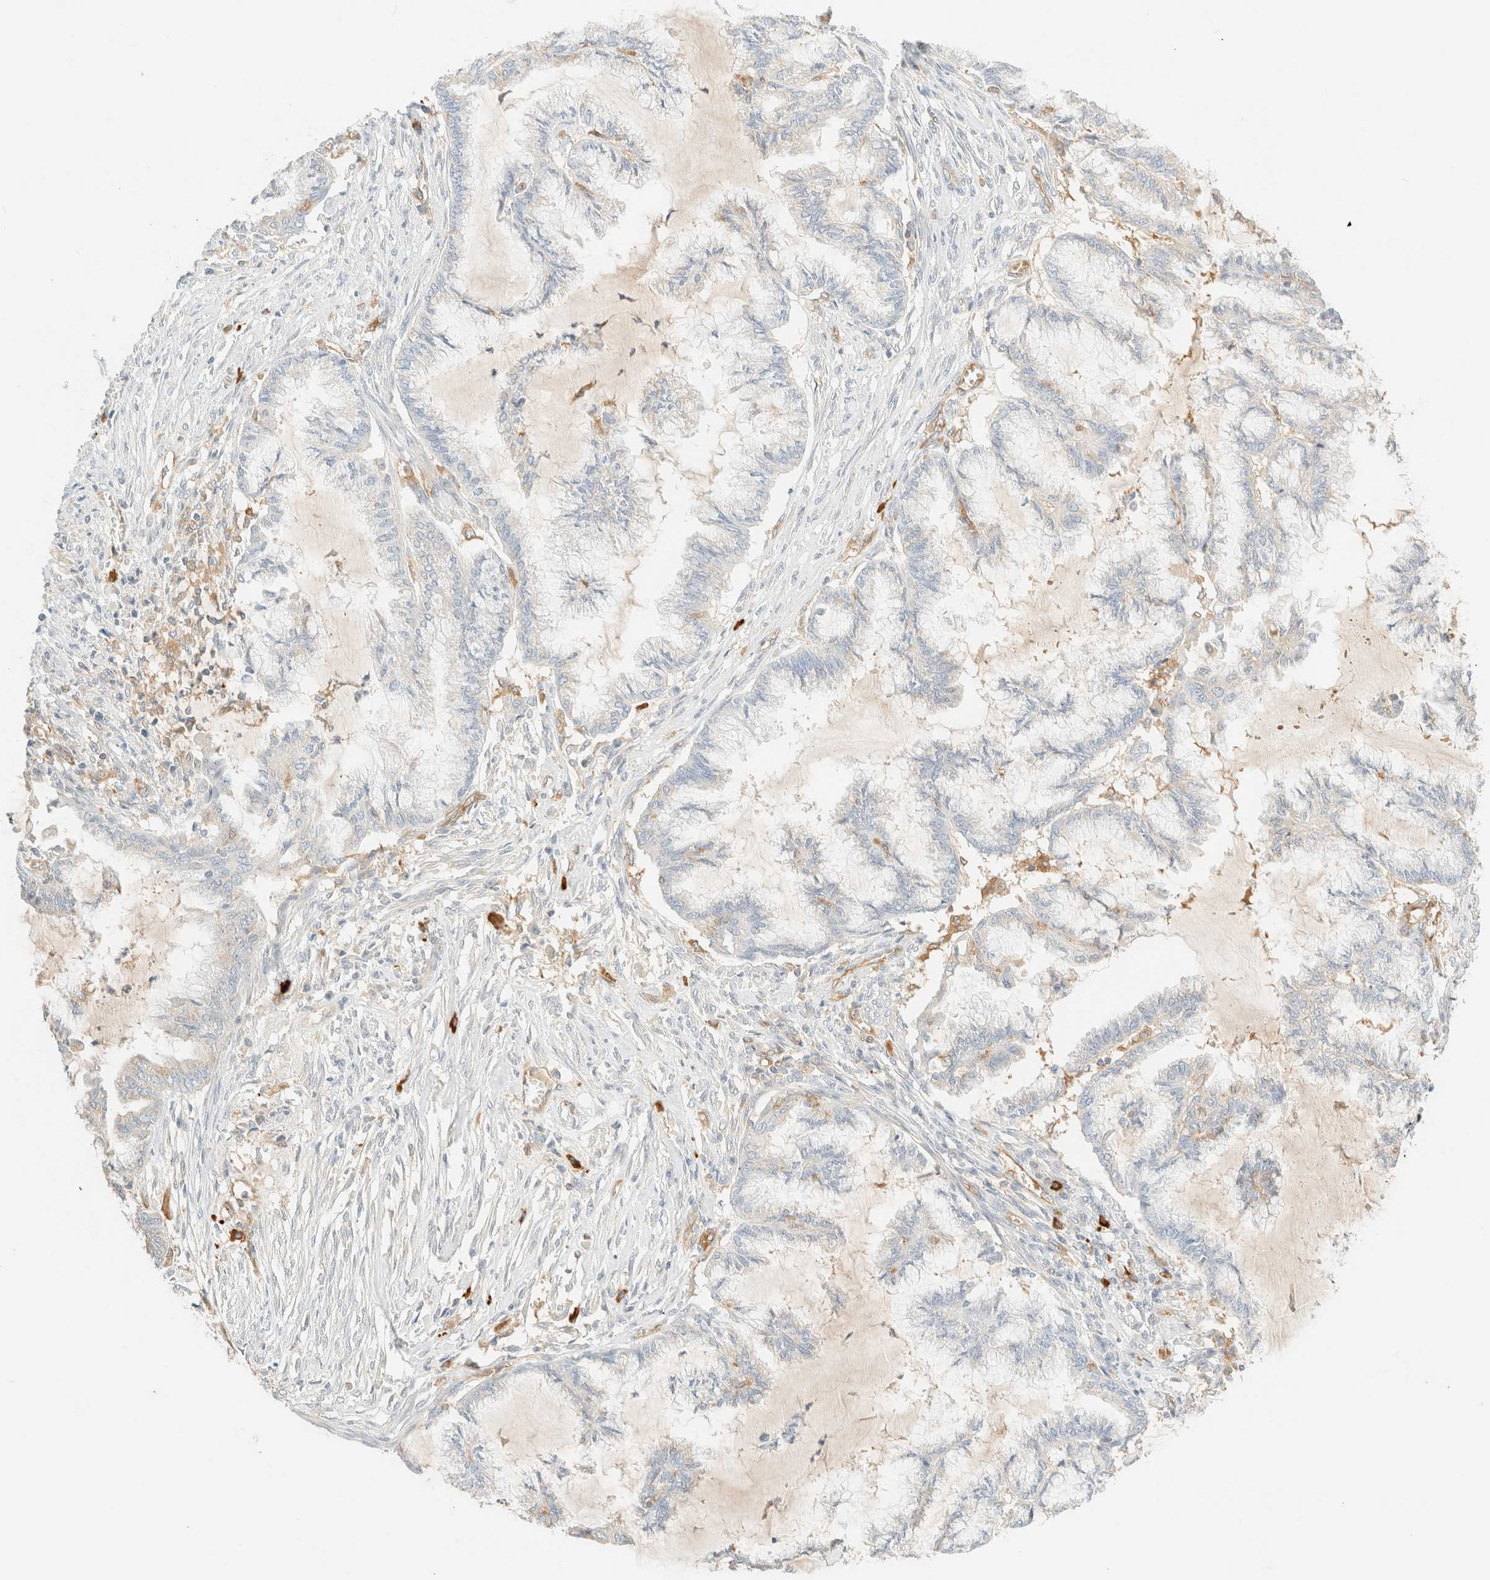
{"staining": {"intensity": "negative", "quantity": "none", "location": "none"}, "tissue": "endometrial cancer", "cell_type": "Tumor cells", "image_type": "cancer", "snomed": [{"axis": "morphology", "description": "Adenocarcinoma, NOS"}, {"axis": "topography", "description": "Endometrium"}], "caption": "An immunohistochemistry (IHC) micrograph of endometrial cancer is shown. There is no staining in tumor cells of endometrial cancer.", "gene": "FHOD1", "patient": {"sex": "female", "age": 86}}